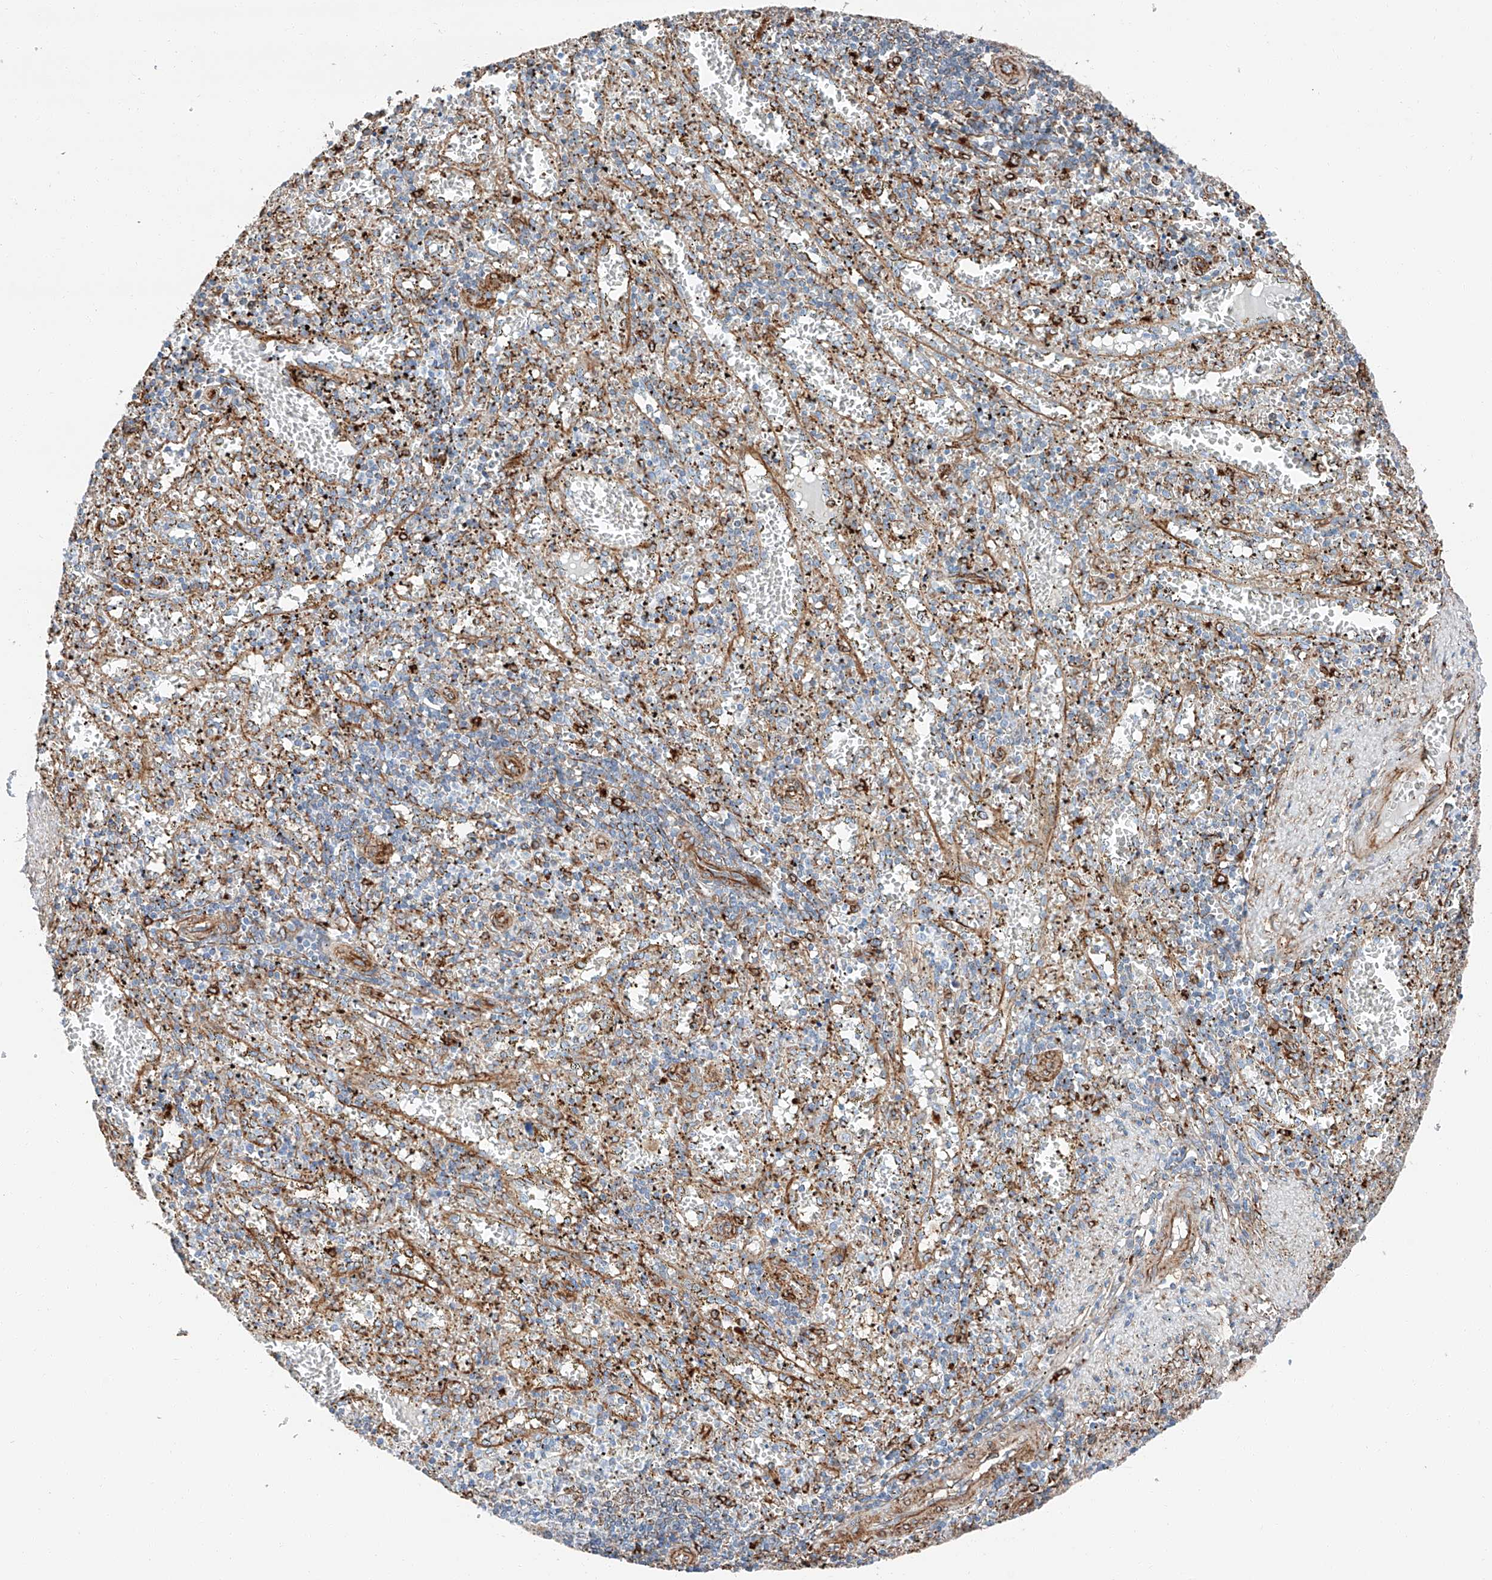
{"staining": {"intensity": "negative", "quantity": "none", "location": "none"}, "tissue": "spleen", "cell_type": "Cells in red pulp", "image_type": "normal", "snomed": [{"axis": "morphology", "description": "Normal tissue, NOS"}, {"axis": "topography", "description": "Spleen"}], "caption": "Protein analysis of benign spleen exhibits no significant expression in cells in red pulp.", "gene": "ZNF804A", "patient": {"sex": "male", "age": 11}}